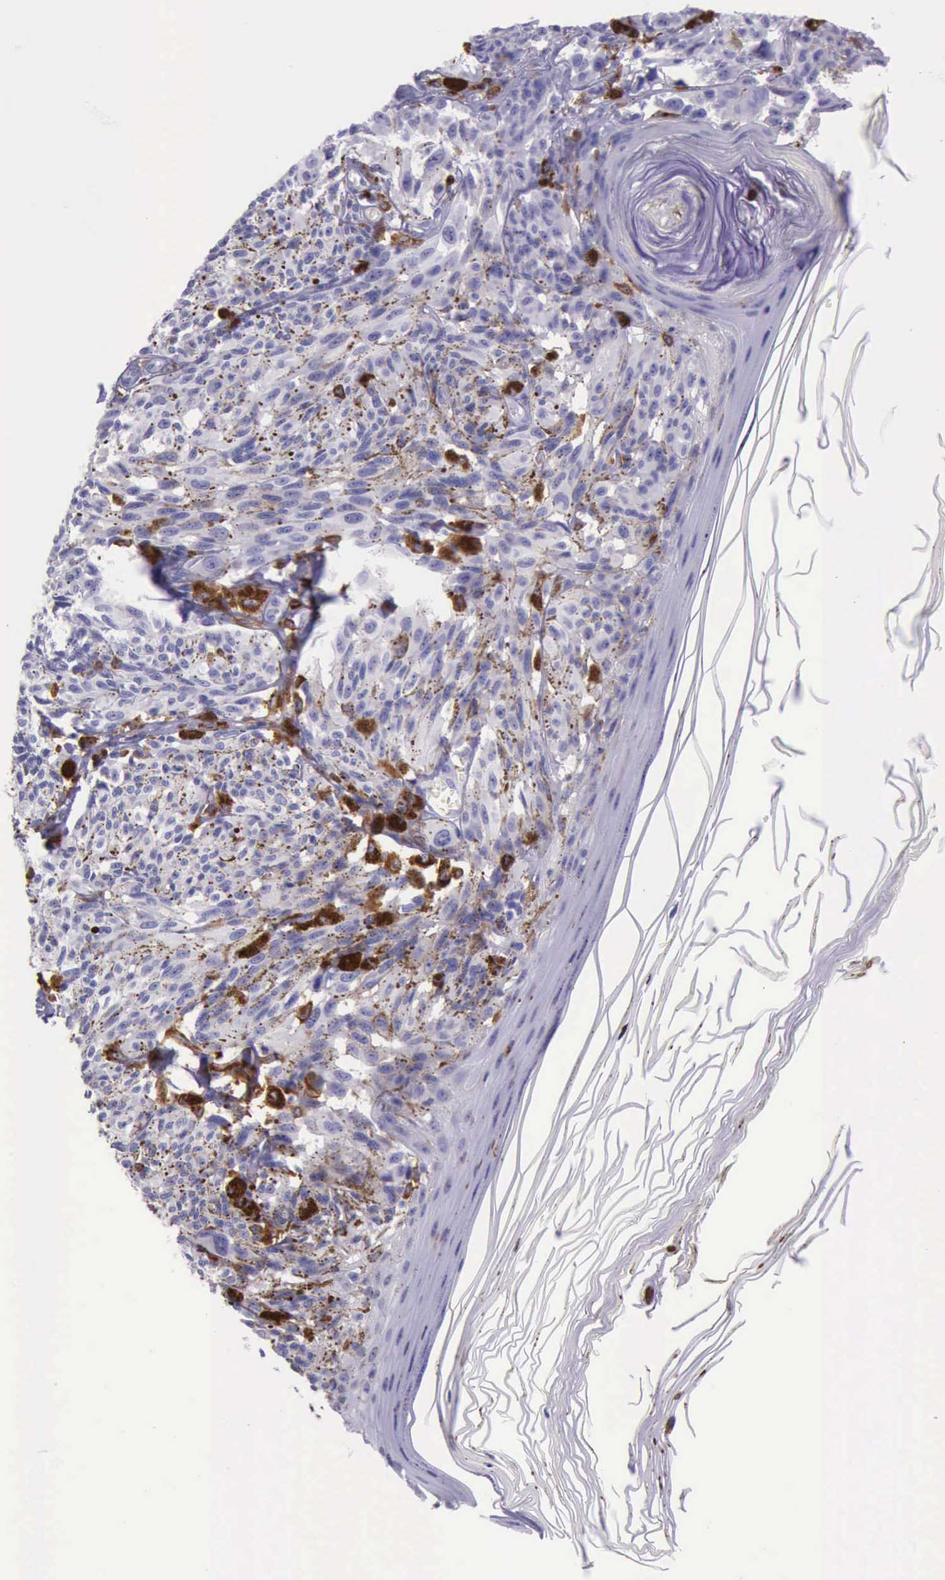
{"staining": {"intensity": "negative", "quantity": "none", "location": "none"}, "tissue": "melanoma", "cell_type": "Tumor cells", "image_type": "cancer", "snomed": [{"axis": "morphology", "description": "Malignant melanoma, NOS"}, {"axis": "topography", "description": "Skin"}], "caption": "A histopathology image of malignant melanoma stained for a protein shows no brown staining in tumor cells. The staining was performed using DAB (3,3'-diaminobenzidine) to visualize the protein expression in brown, while the nuclei were stained in blue with hematoxylin (Magnification: 20x).", "gene": "BTK", "patient": {"sex": "female", "age": 72}}